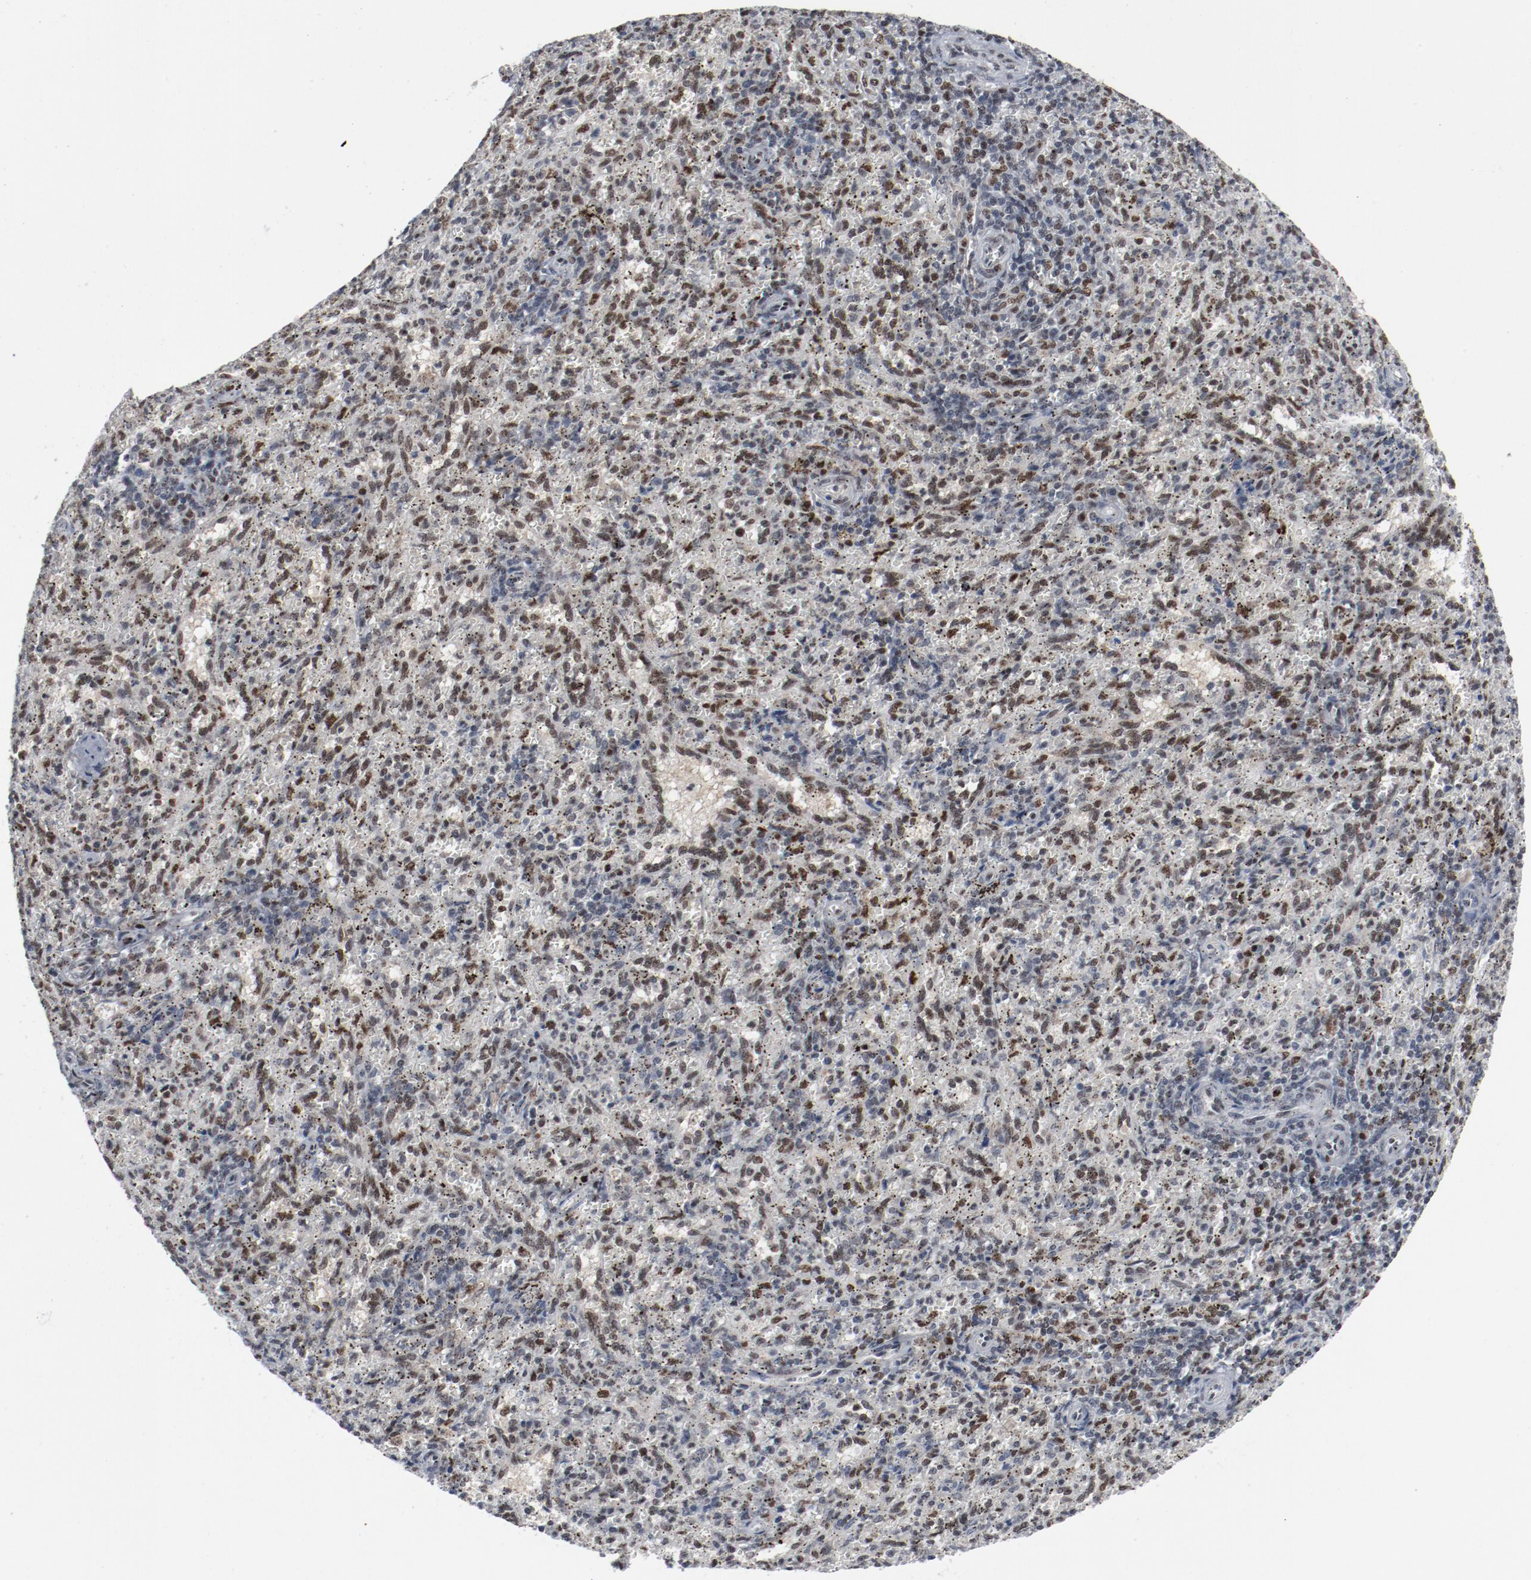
{"staining": {"intensity": "moderate", "quantity": "25%-75%", "location": "nuclear"}, "tissue": "spleen", "cell_type": "Cells in red pulp", "image_type": "normal", "snomed": [{"axis": "morphology", "description": "Normal tissue, NOS"}, {"axis": "topography", "description": "Spleen"}], "caption": "The histopathology image shows staining of unremarkable spleen, revealing moderate nuclear protein staining (brown color) within cells in red pulp. The staining was performed using DAB (3,3'-diaminobenzidine) to visualize the protein expression in brown, while the nuclei were stained in blue with hematoxylin (Magnification: 20x).", "gene": "JMJD6", "patient": {"sex": "female", "age": 10}}